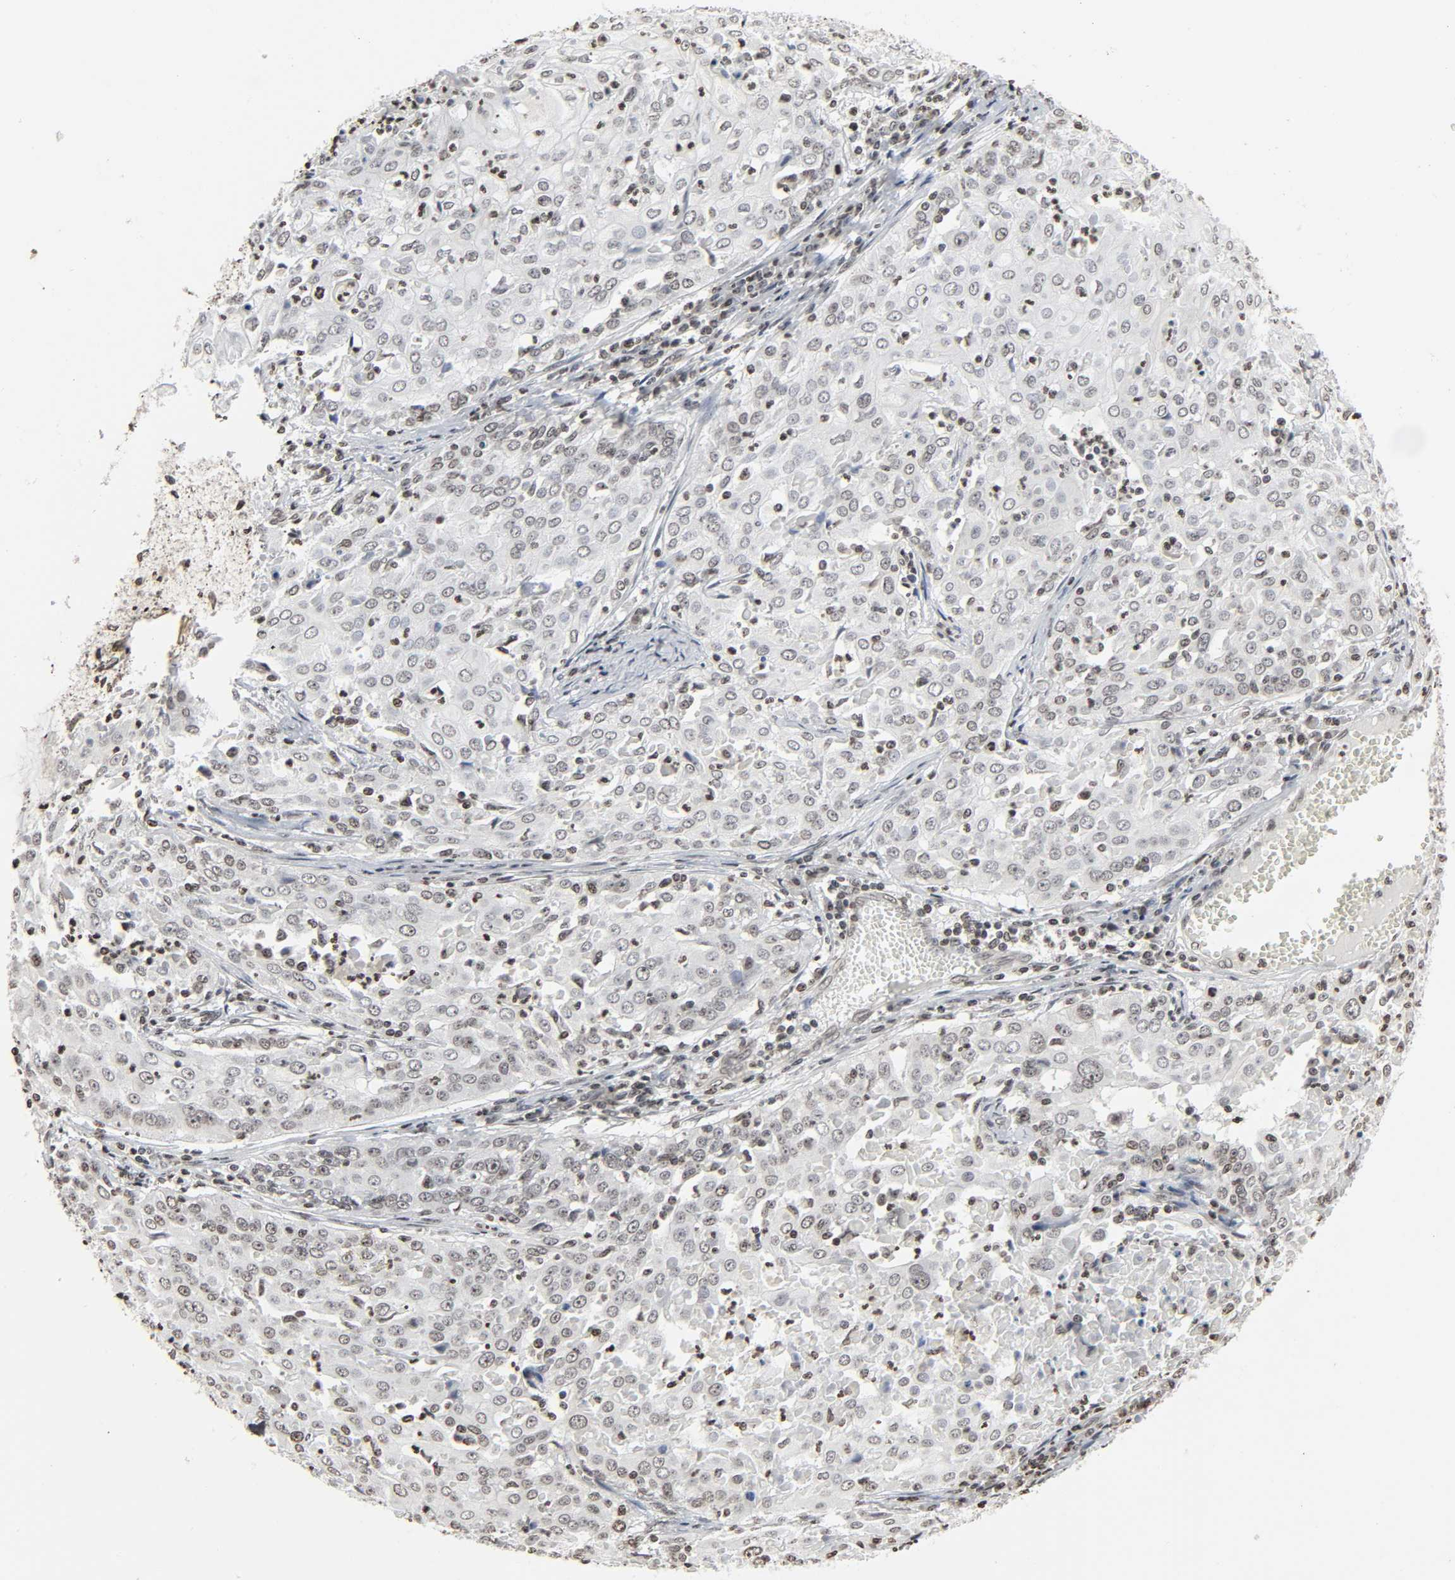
{"staining": {"intensity": "negative", "quantity": "none", "location": "none"}, "tissue": "cervical cancer", "cell_type": "Tumor cells", "image_type": "cancer", "snomed": [{"axis": "morphology", "description": "Squamous cell carcinoma, NOS"}, {"axis": "topography", "description": "Cervix"}], "caption": "High power microscopy micrograph of an immunohistochemistry photomicrograph of cervical squamous cell carcinoma, revealing no significant staining in tumor cells.", "gene": "ELAVL1", "patient": {"sex": "female", "age": 39}}